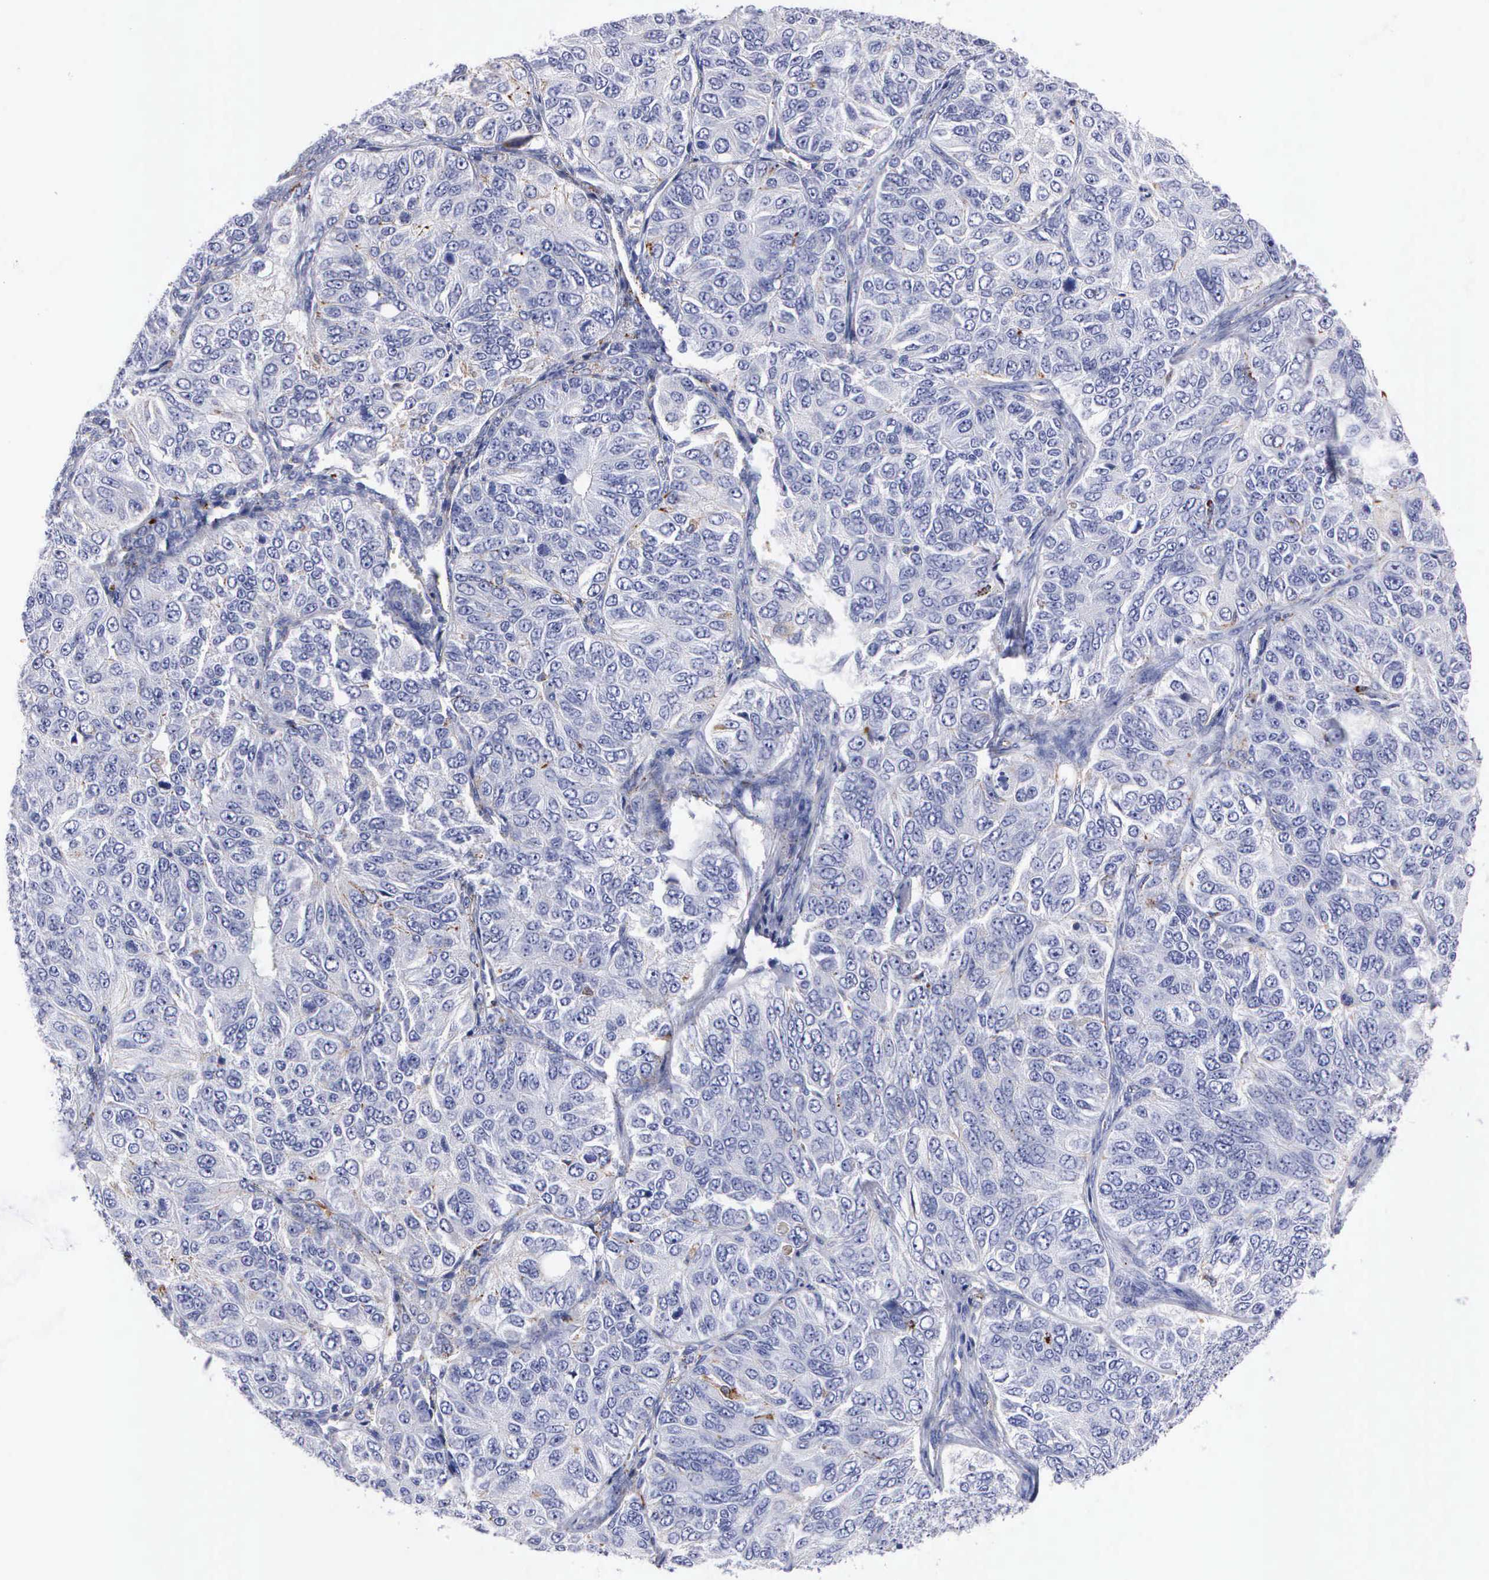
{"staining": {"intensity": "moderate", "quantity": "<25%", "location": "cytoplasmic/membranous"}, "tissue": "ovarian cancer", "cell_type": "Tumor cells", "image_type": "cancer", "snomed": [{"axis": "morphology", "description": "Carcinoma, endometroid"}, {"axis": "topography", "description": "Ovary"}], "caption": "Ovarian endometroid carcinoma tissue demonstrates moderate cytoplasmic/membranous positivity in about <25% of tumor cells, visualized by immunohistochemistry.", "gene": "CTSH", "patient": {"sex": "female", "age": 51}}